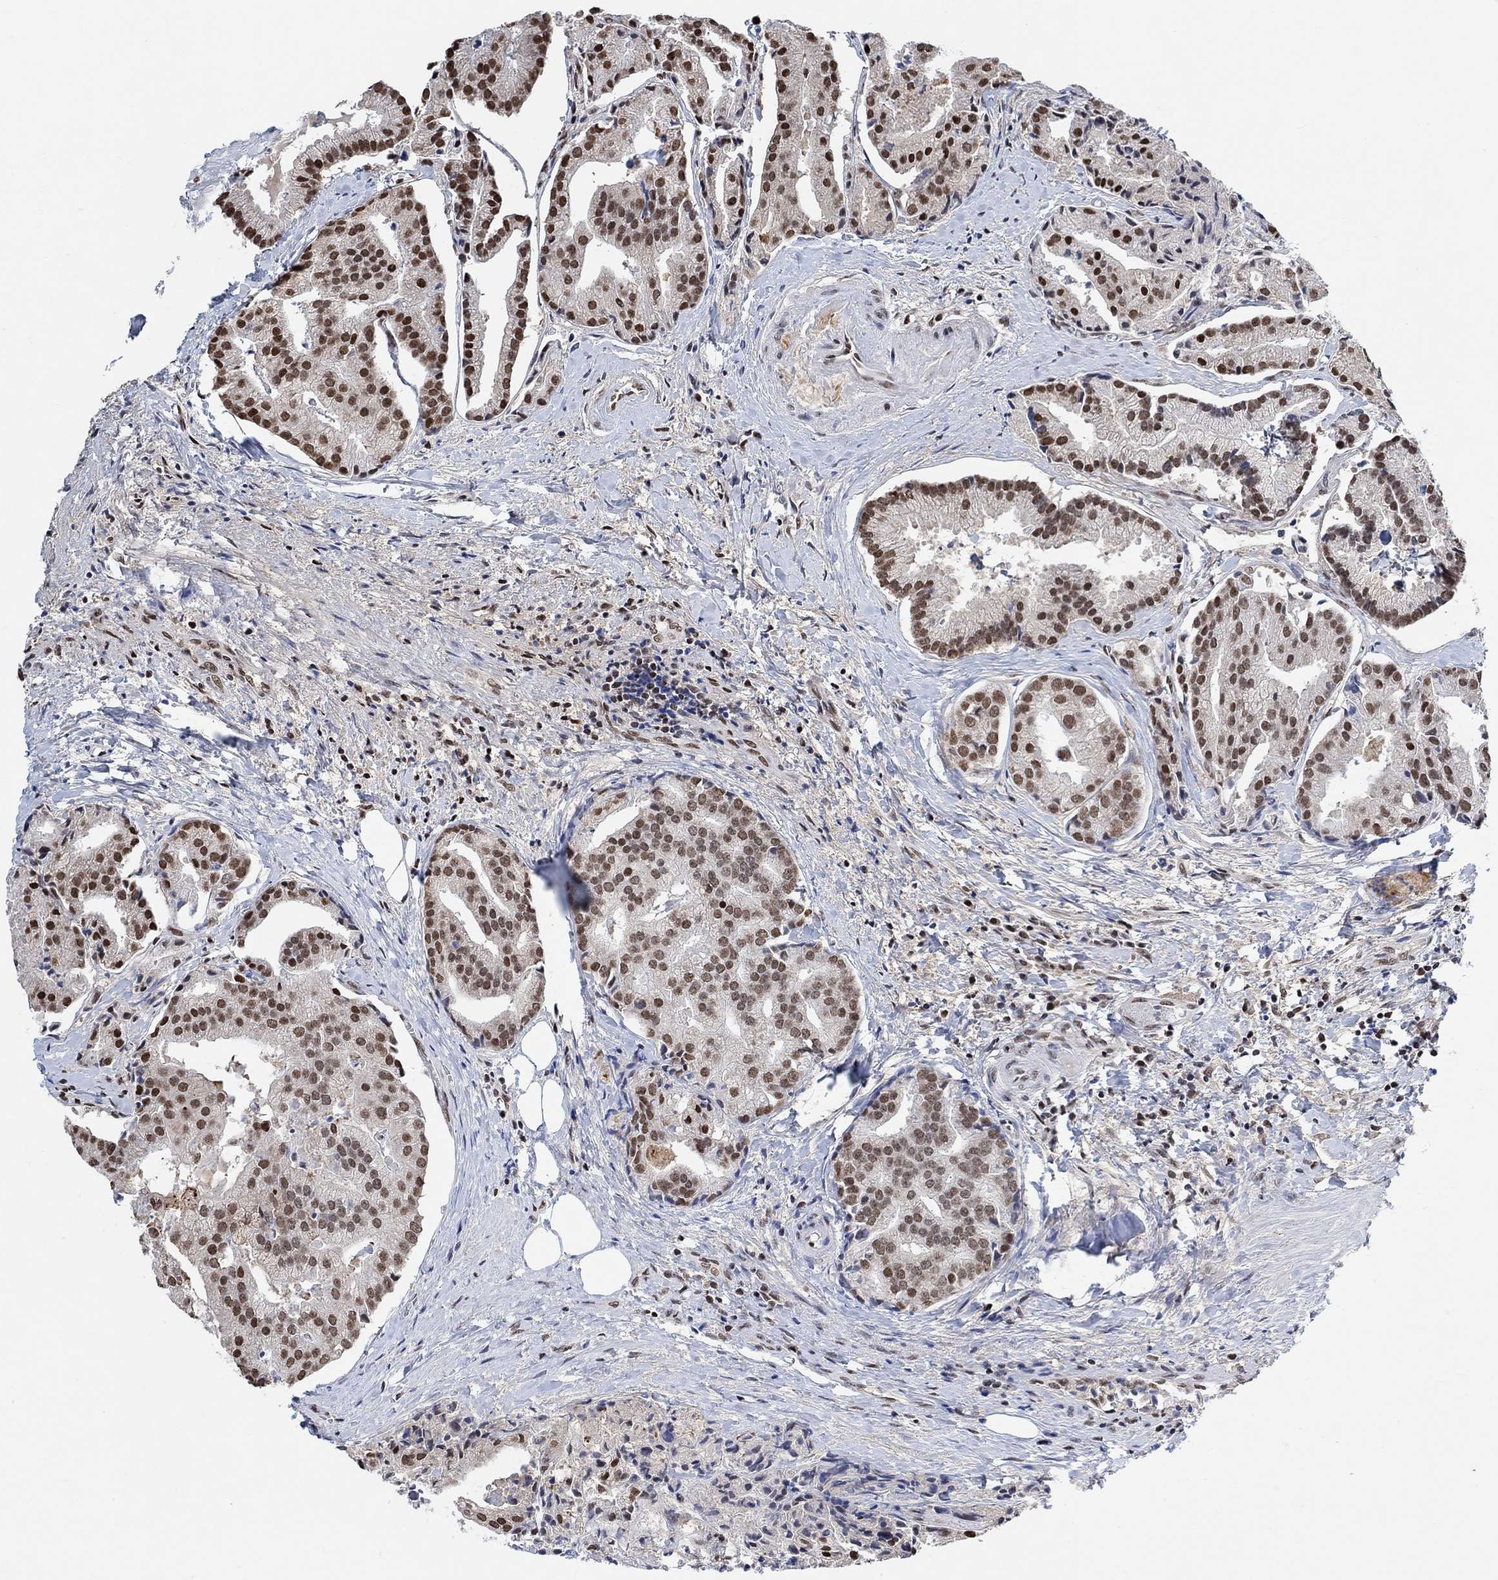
{"staining": {"intensity": "strong", "quantity": "25%-75%", "location": "nuclear"}, "tissue": "prostate cancer", "cell_type": "Tumor cells", "image_type": "cancer", "snomed": [{"axis": "morphology", "description": "Adenocarcinoma, NOS"}, {"axis": "topography", "description": "Prostate and seminal vesicle, NOS"}, {"axis": "topography", "description": "Prostate"}], "caption": "Protein positivity by immunohistochemistry exhibits strong nuclear expression in approximately 25%-75% of tumor cells in prostate cancer (adenocarcinoma).", "gene": "USP39", "patient": {"sex": "male", "age": 44}}